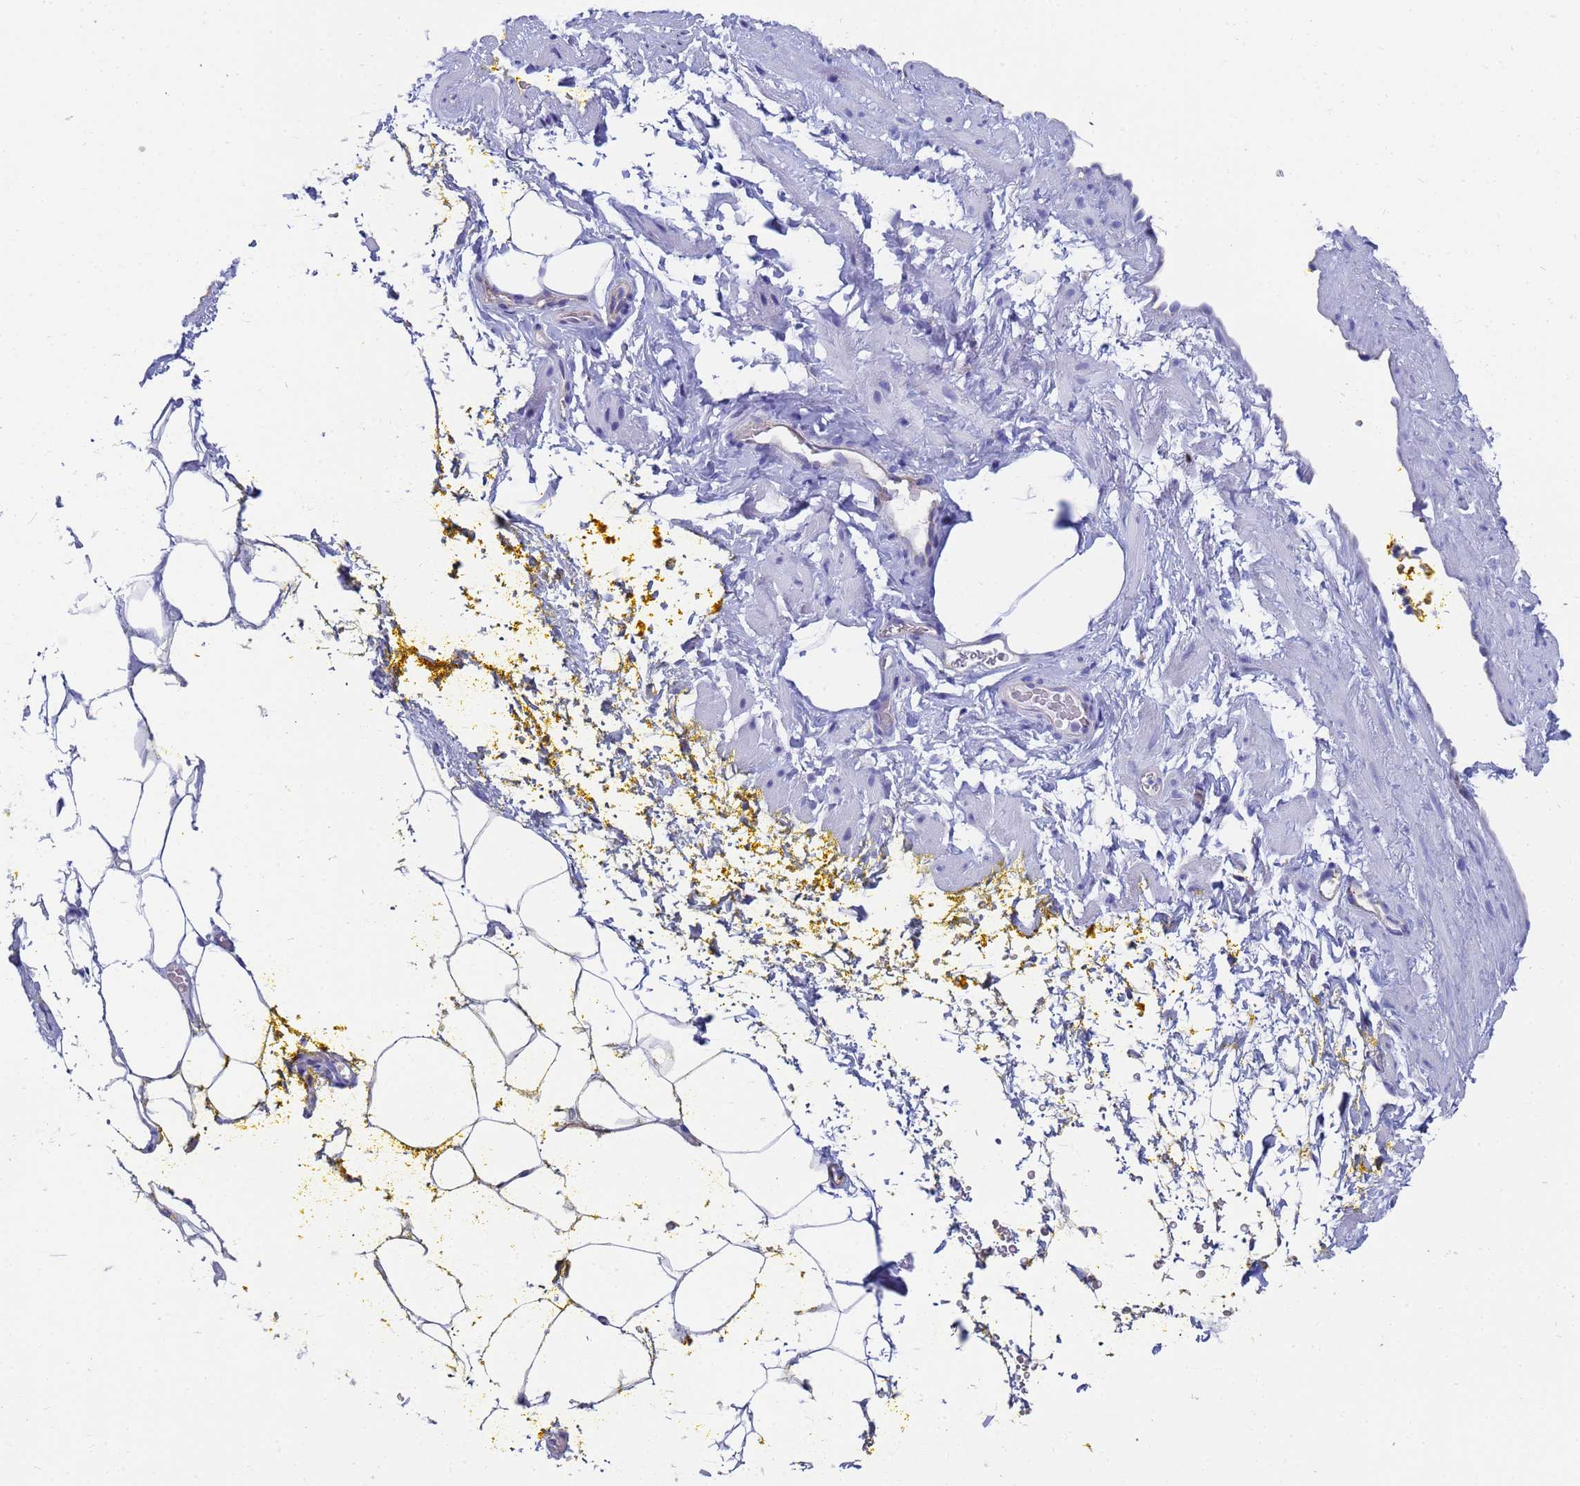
{"staining": {"intensity": "negative", "quantity": "none", "location": "none"}, "tissue": "adipose tissue", "cell_type": "Adipocytes", "image_type": "normal", "snomed": [{"axis": "morphology", "description": "Normal tissue, NOS"}, {"axis": "morphology", "description": "Adenocarcinoma, Low grade"}, {"axis": "topography", "description": "Prostate"}, {"axis": "topography", "description": "Peripheral nerve tissue"}], "caption": "Adipocytes are negative for protein expression in benign human adipose tissue.", "gene": "TM4SF4", "patient": {"sex": "male", "age": 63}}